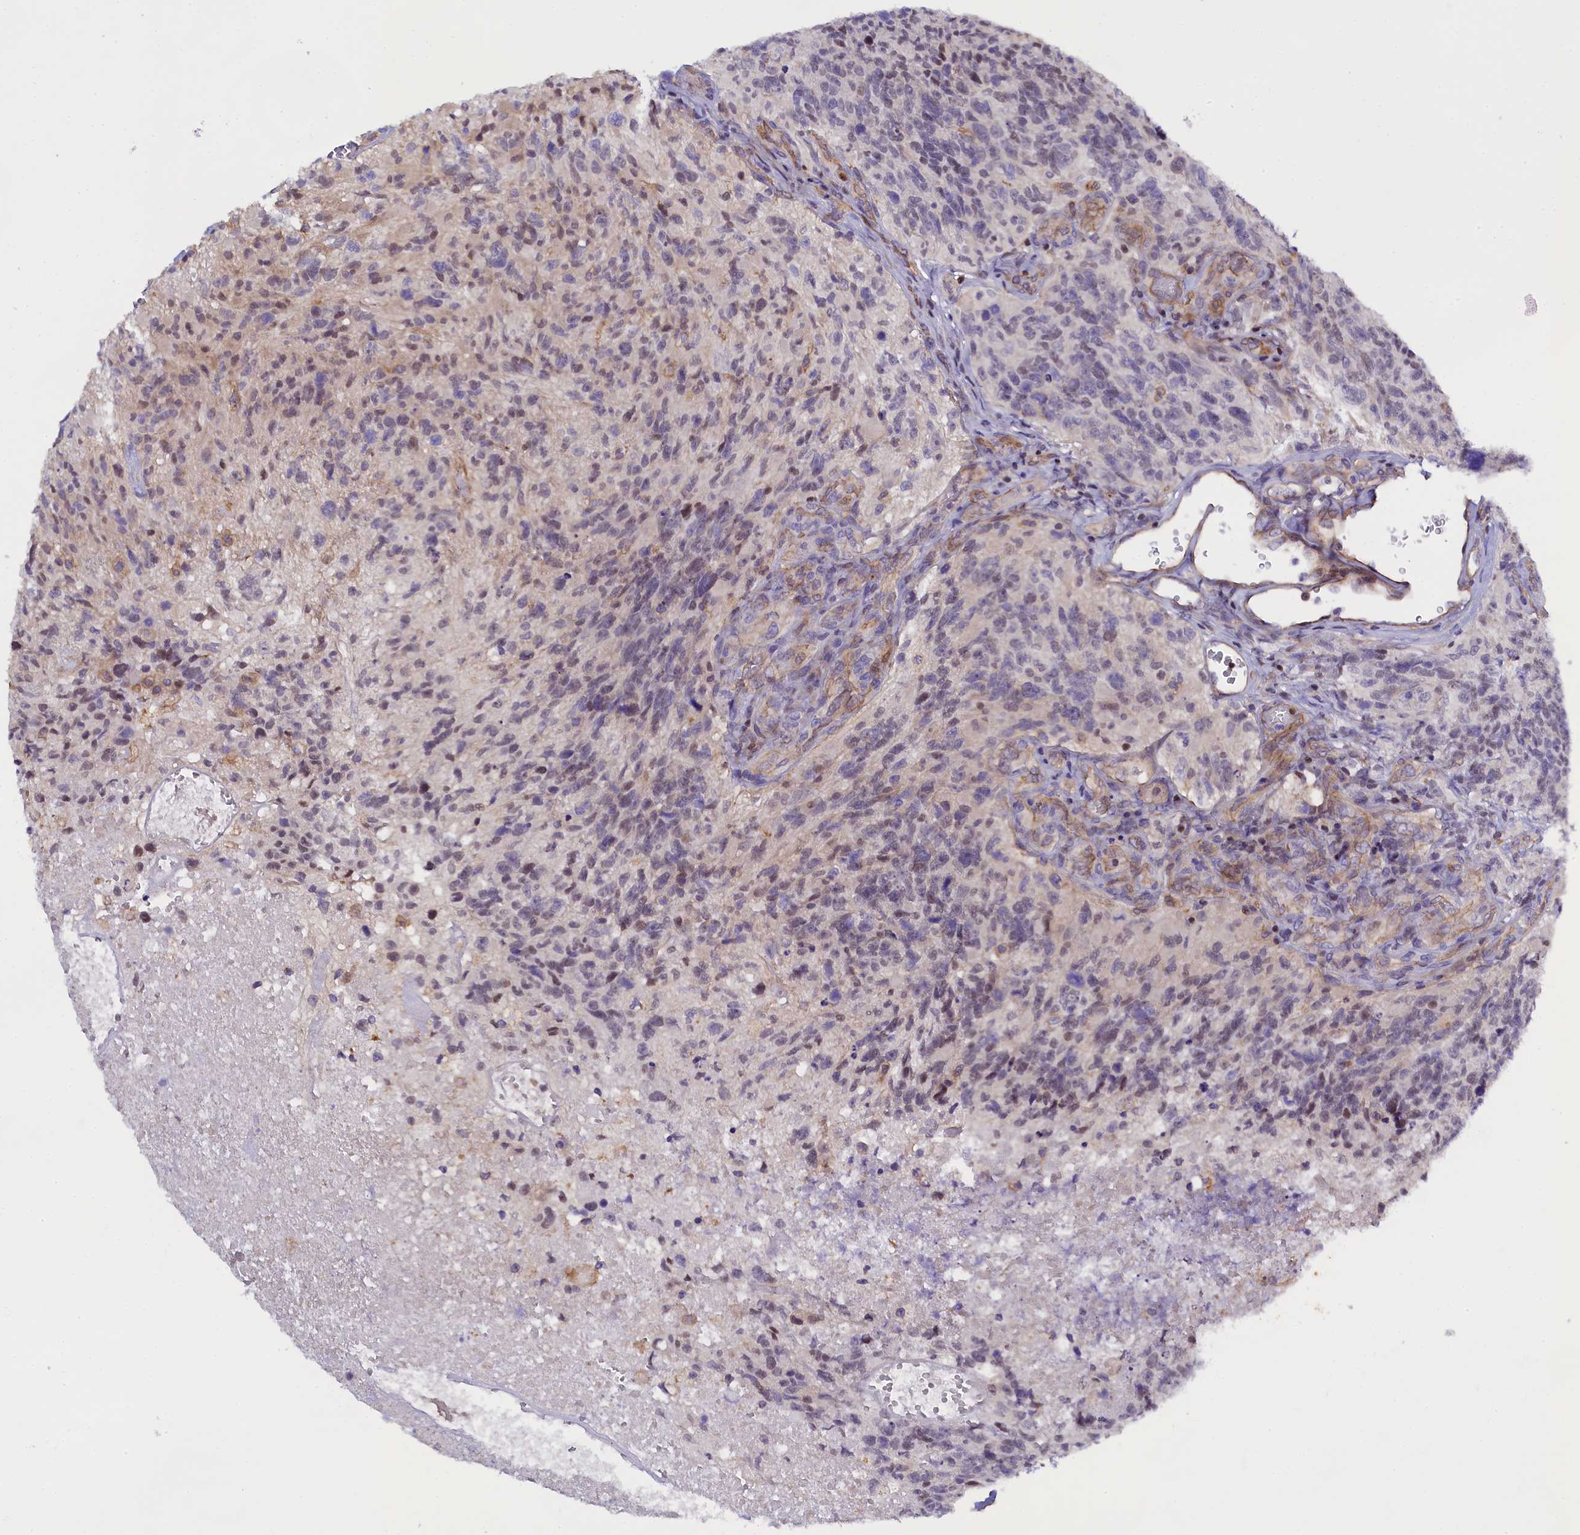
{"staining": {"intensity": "weak", "quantity": "25%-75%", "location": "nuclear"}, "tissue": "glioma", "cell_type": "Tumor cells", "image_type": "cancer", "snomed": [{"axis": "morphology", "description": "Glioma, malignant, High grade"}, {"axis": "topography", "description": "Brain"}], "caption": "Tumor cells show weak nuclear expression in about 25%-75% of cells in malignant high-grade glioma. (DAB = brown stain, brightfield microscopy at high magnification).", "gene": "SP4", "patient": {"sex": "male", "age": 76}}